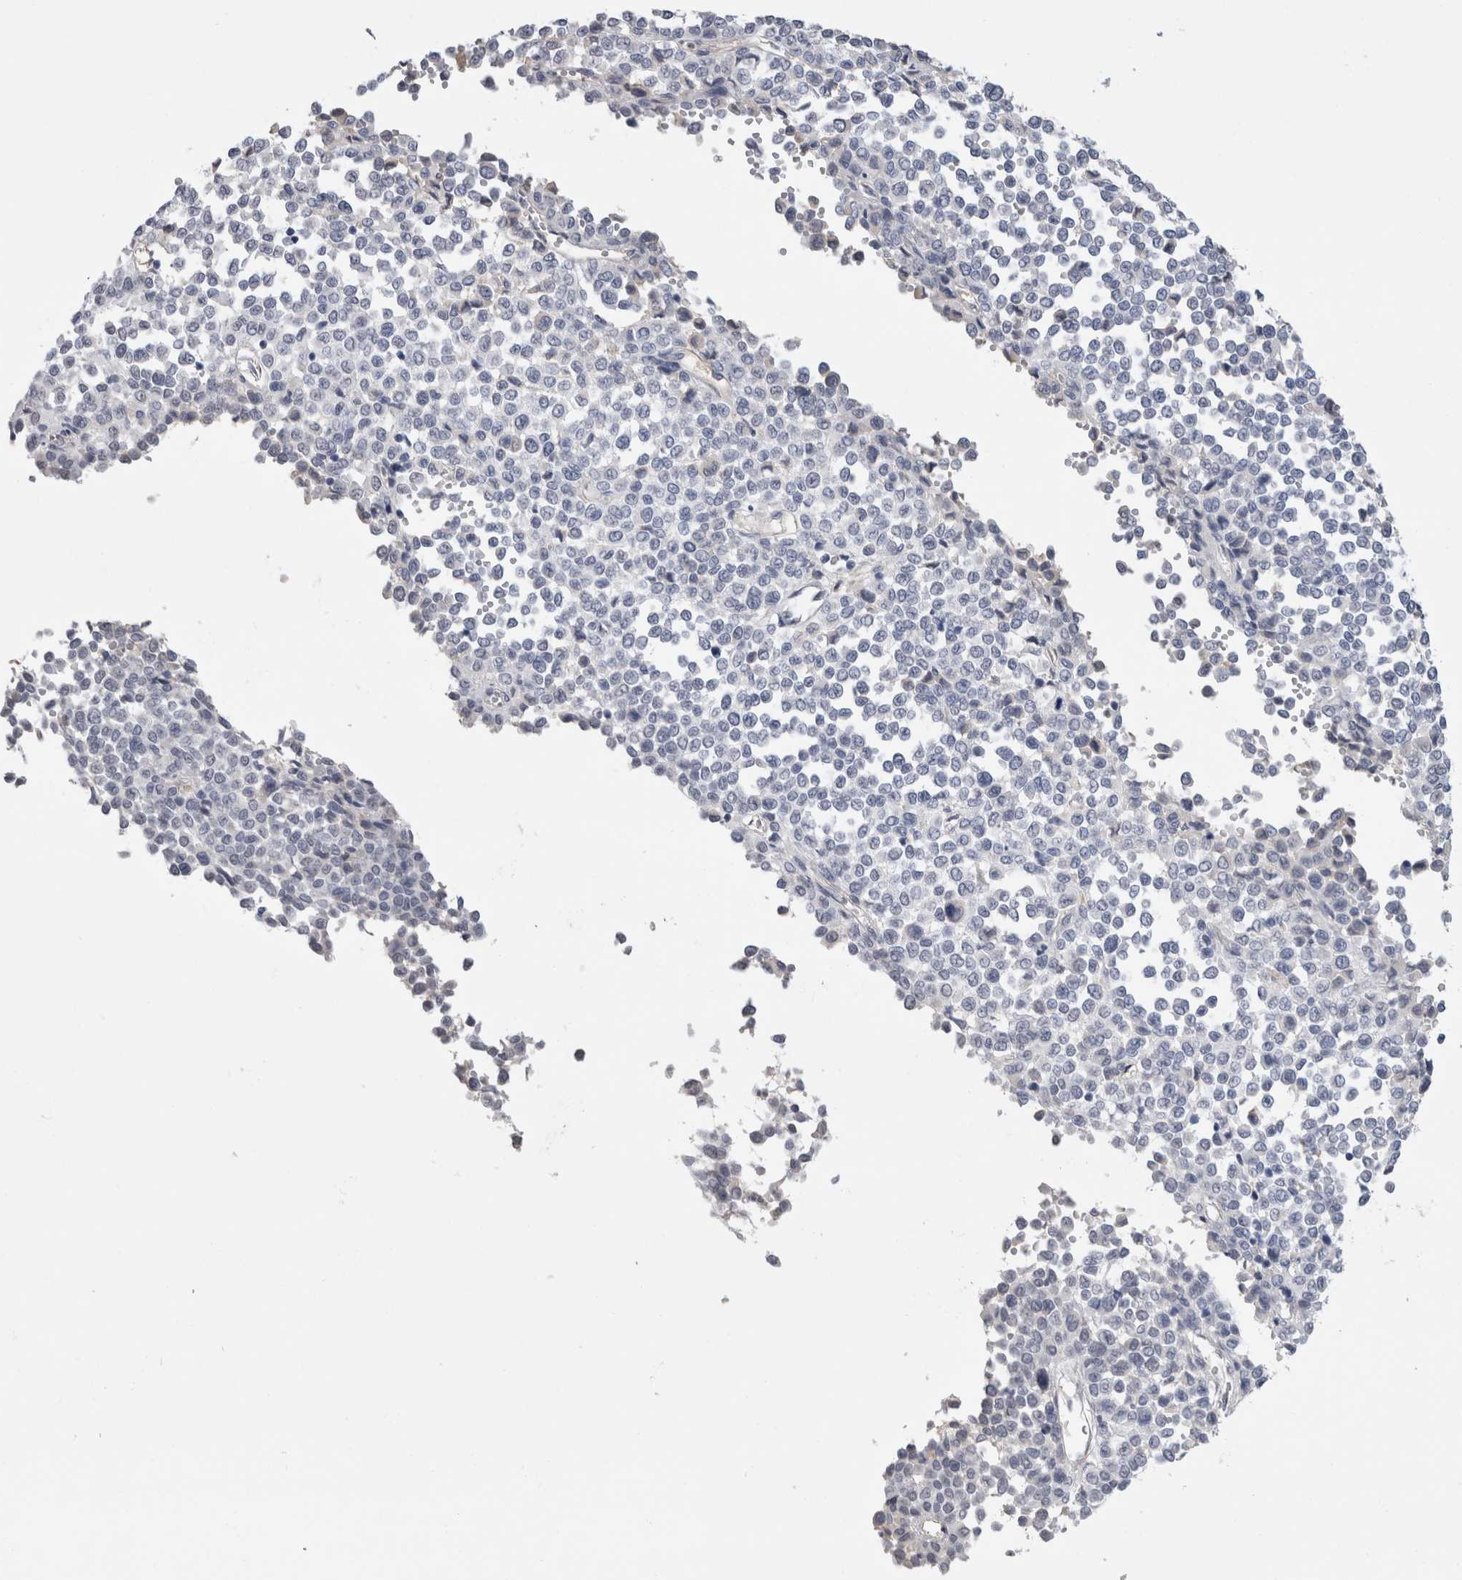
{"staining": {"intensity": "negative", "quantity": "none", "location": "none"}, "tissue": "melanoma", "cell_type": "Tumor cells", "image_type": "cancer", "snomed": [{"axis": "morphology", "description": "Malignant melanoma, Metastatic site"}, {"axis": "topography", "description": "Pancreas"}], "caption": "Histopathology image shows no protein expression in tumor cells of malignant melanoma (metastatic site) tissue.", "gene": "FABP4", "patient": {"sex": "female", "age": 30}}